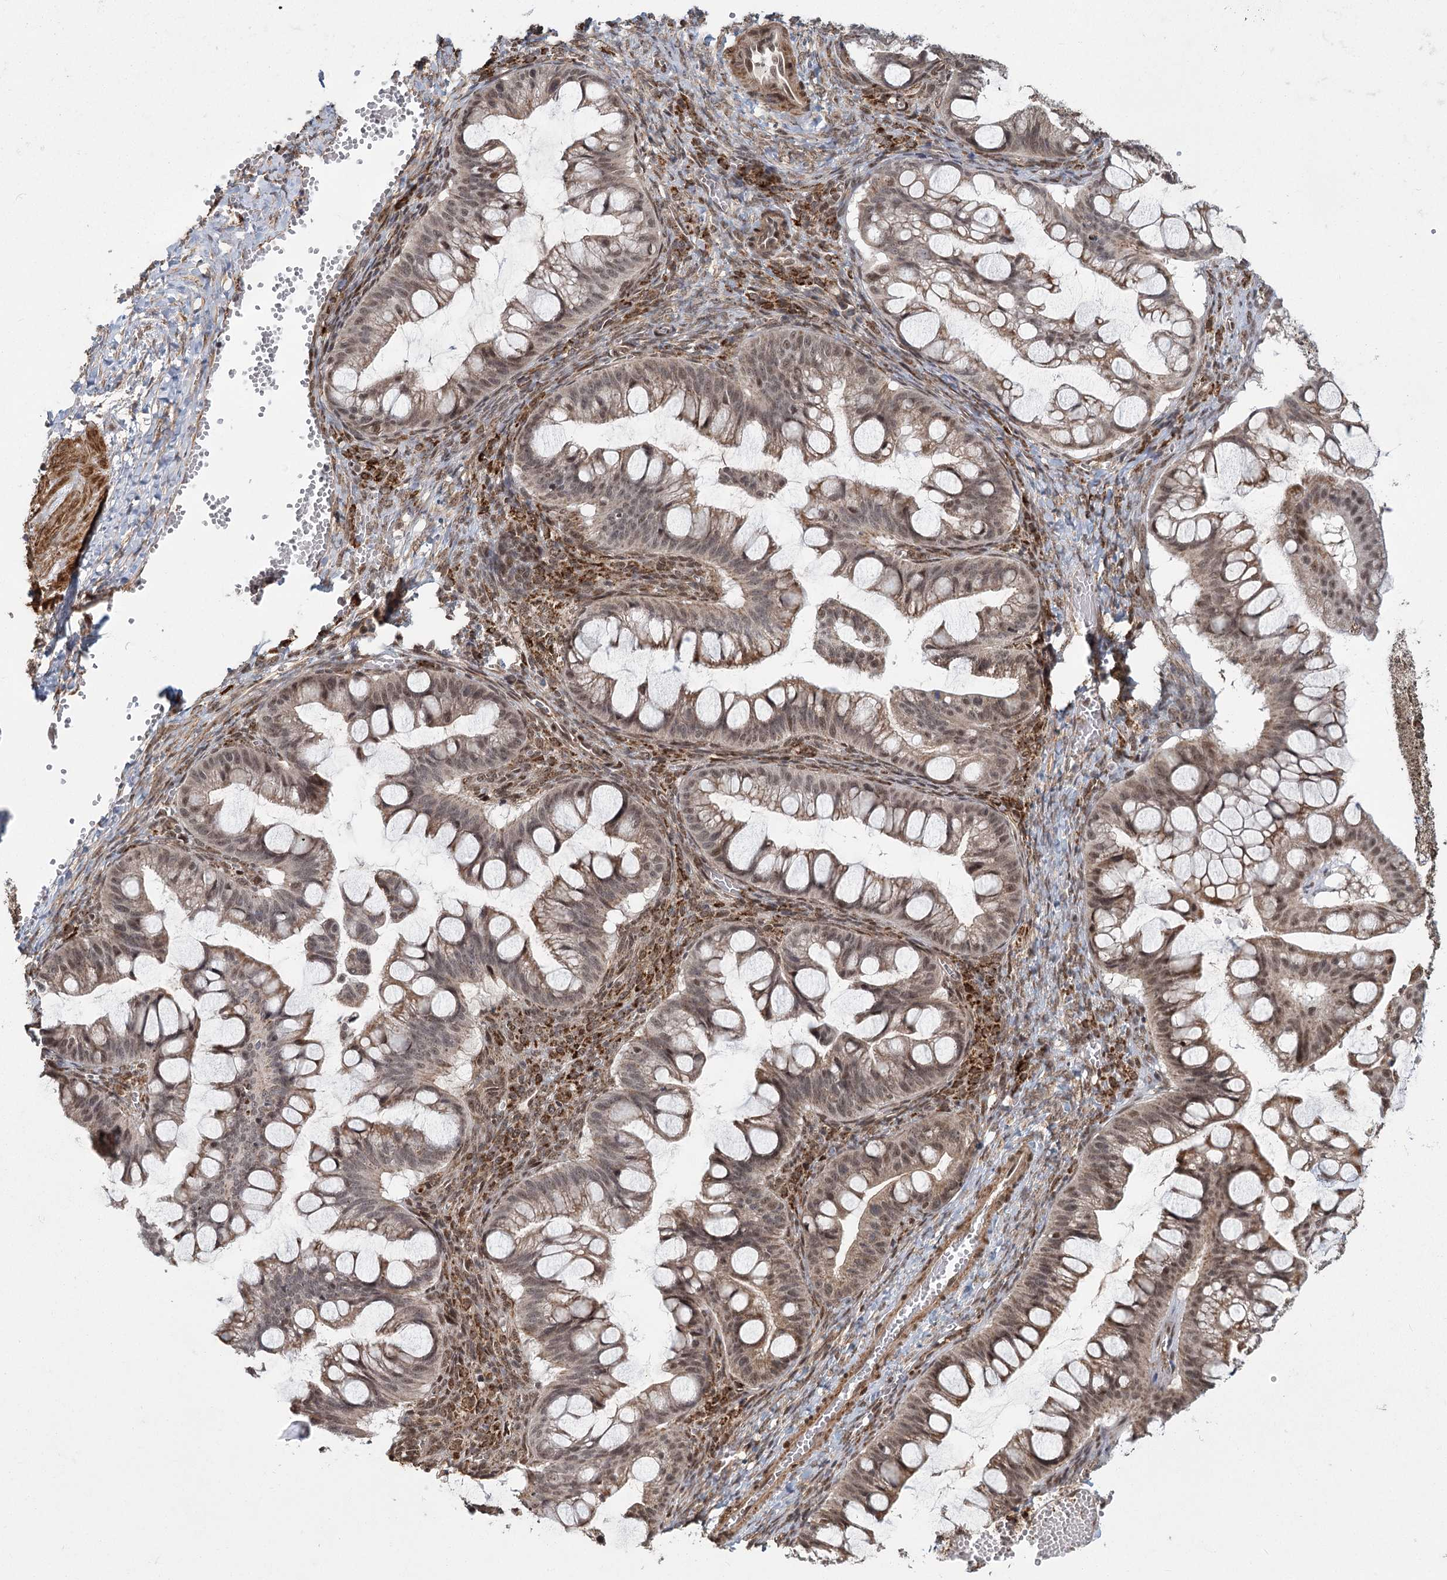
{"staining": {"intensity": "moderate", "quantity": "25%-75%", "location": "cytoplasmic/membranous,nuclear"}, "tissue": "ovarian cancer", "cell_type": "Tumor cells", "image_type": "cancer", "snomed": [{"axis": "morphology", "description": "Cystadenocarcinoma, mucinous, NOS"}, {"axis": "topography", "description": "Ovary"}], "caption": "Immunohistochemical staining of ovarian cancer (mucinous cystadenocarcinoma) reveals moderate cytoplasmic/membranous and nuclear protein expression in approximately 25%-75% of tumor cells.", "gene": "ZCCHC24", "patient": {"sex": "female", "age": 73}}